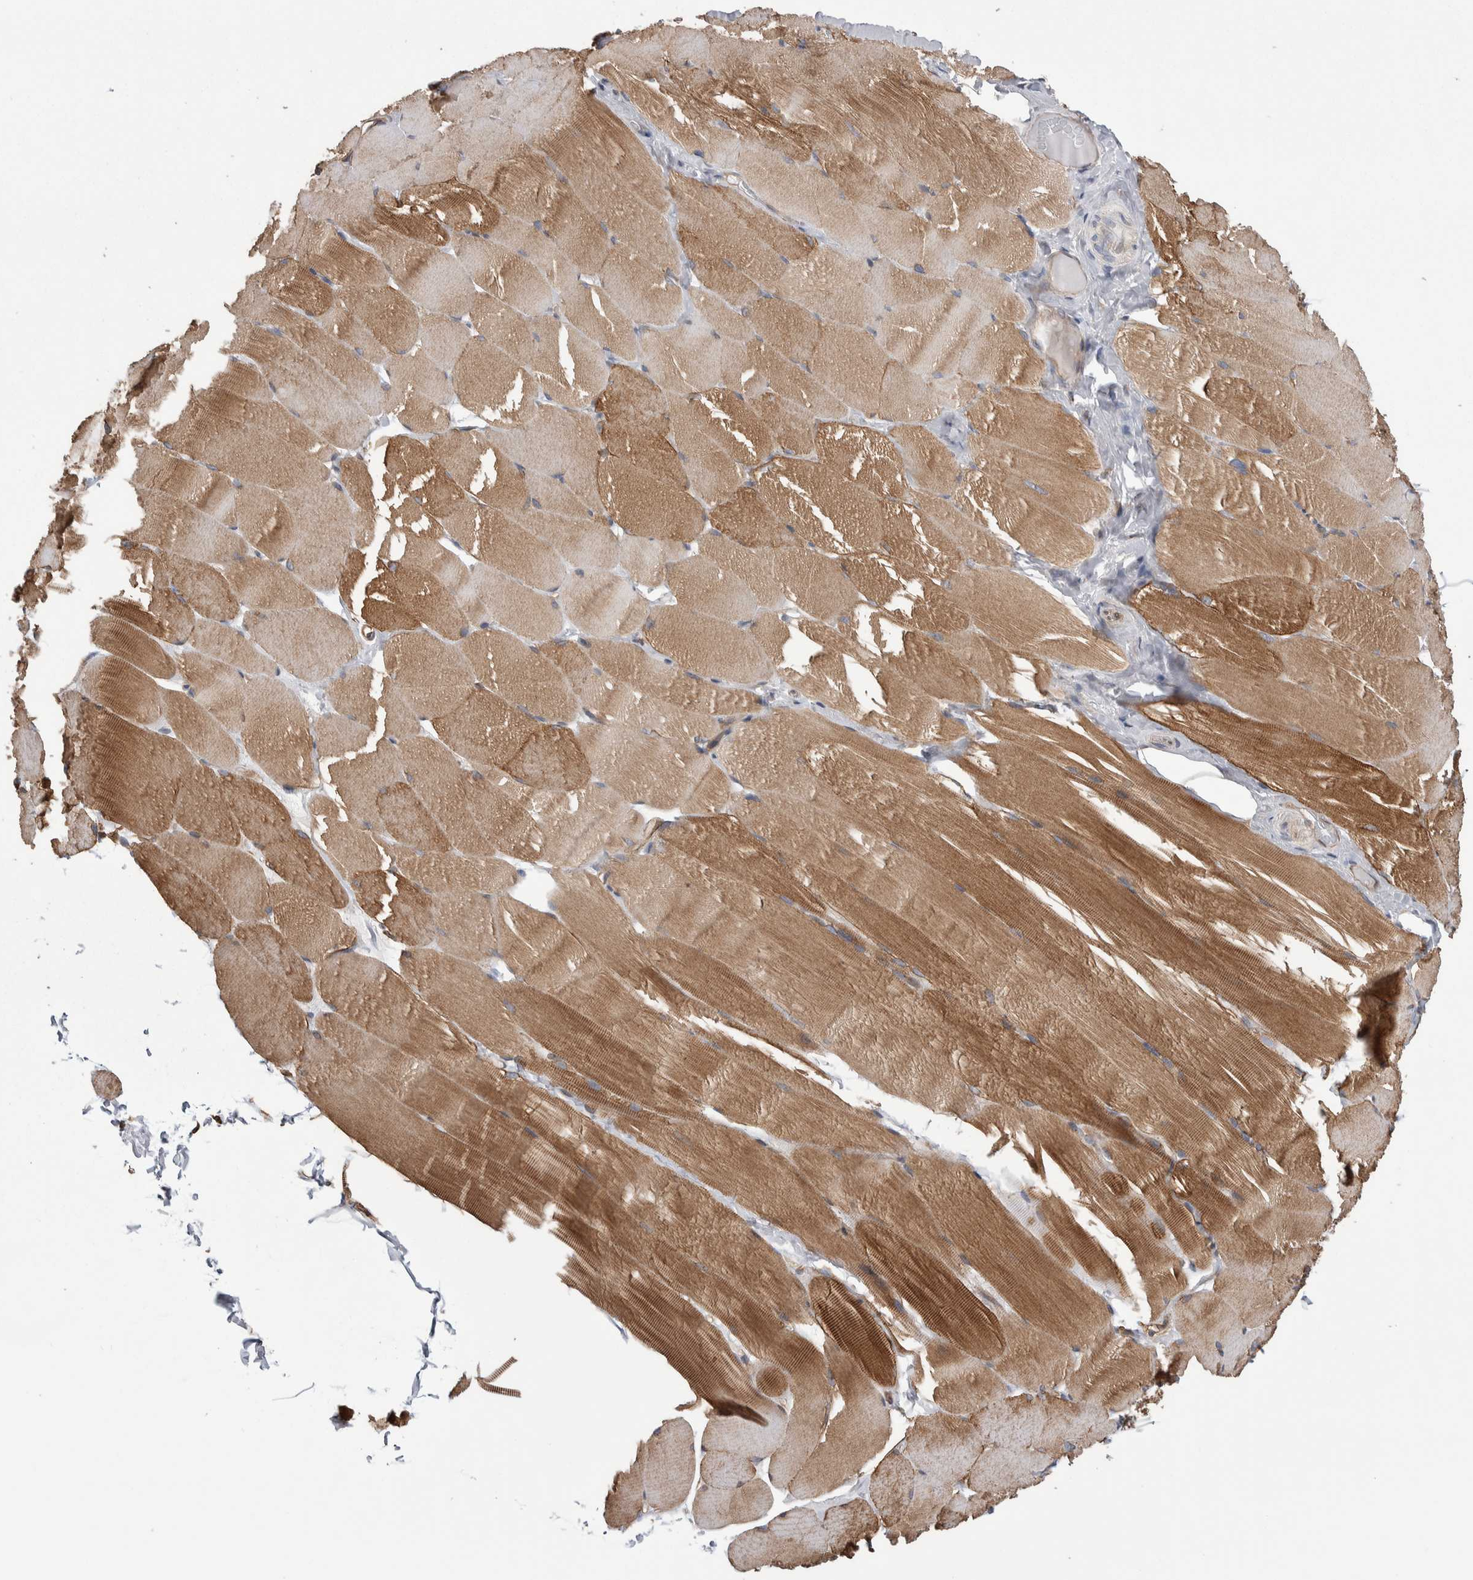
{"staining": {"intensity": "moderate", "quantity": "25%-75%", "location": "cytoplasmic/membranous"}, "tissue": "skeletal muscle", "cell_type": "Myocytes", "image_type": "normal", "snomed": [{"axis": "morphology", "description": "Normal tissue, NOS"}, {"axis": "topography", "description": "Skin"}, {"axis": "topography", "description": "Skeletal muscle"}], "caption": "IHC micrograph of unremarkable skeletal muscle stained for a protein (brown), which exhibits medium levels of moderate cytoplasmic/membranous positivity in about 25%-75% of myocytes.", "gene": "KIF12", "patient": {"sex": "male", "age": 83}}